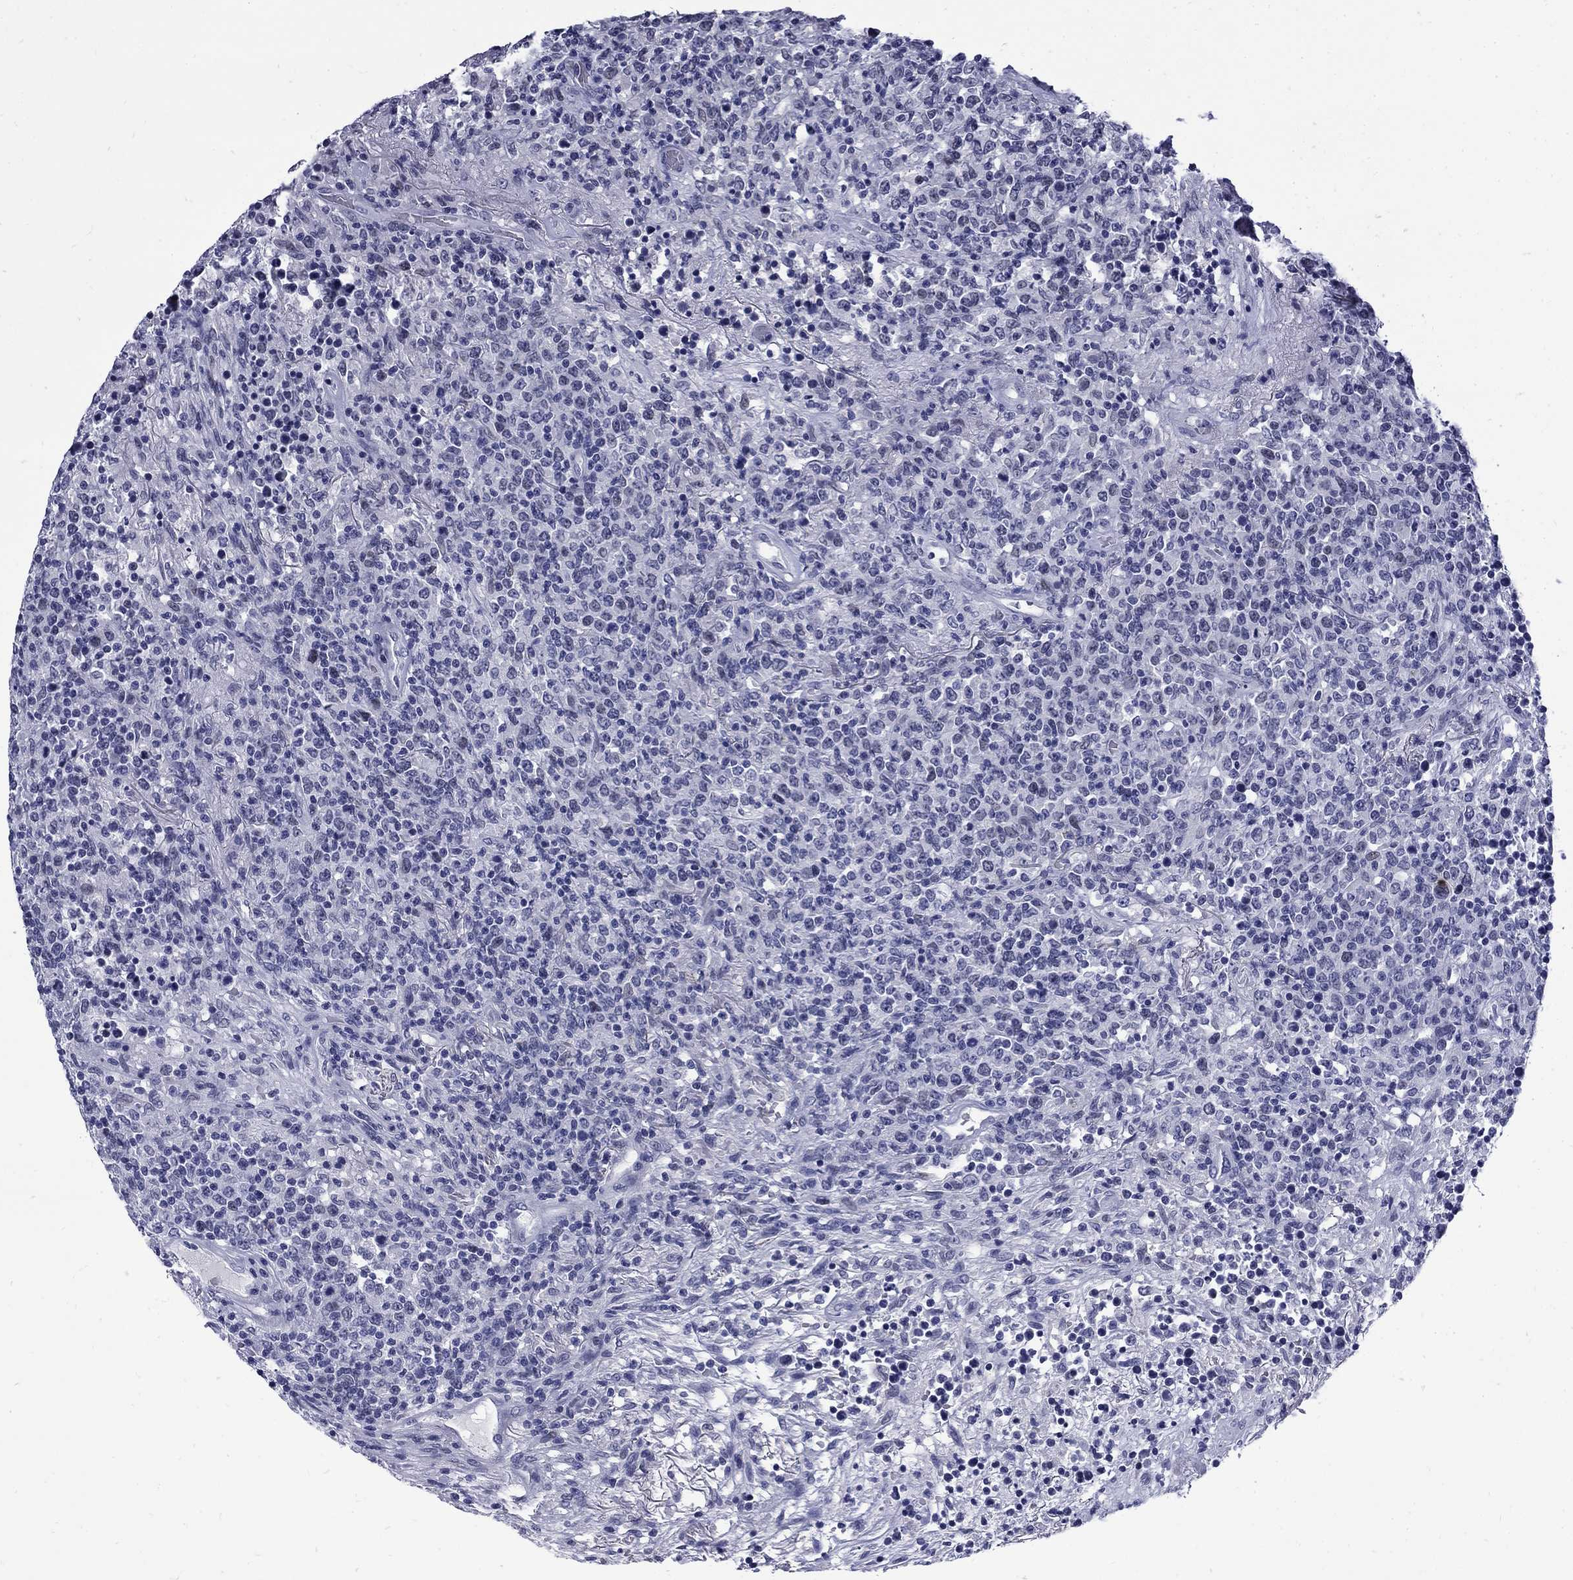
{"staining": {"intensity": "negative", "quantity": "none", "location": "none"}, "tissue": "lymphoma", "cell_type": "Tumor cells", "image_type": "cancer", "snomed": [{"axis": "morphology", "description": "Malignant lymphoma, non-Hodgkin's type, High grade"}, {"axis": "topography", "description": "Lung"}], "caption": "IHC of human malignant lymphoma, non-Hodgkin's type (high-grade) reveals no expression in tumor cells.", "gene": "MGARP", "patient": {"sex": "male", "age": 79}}